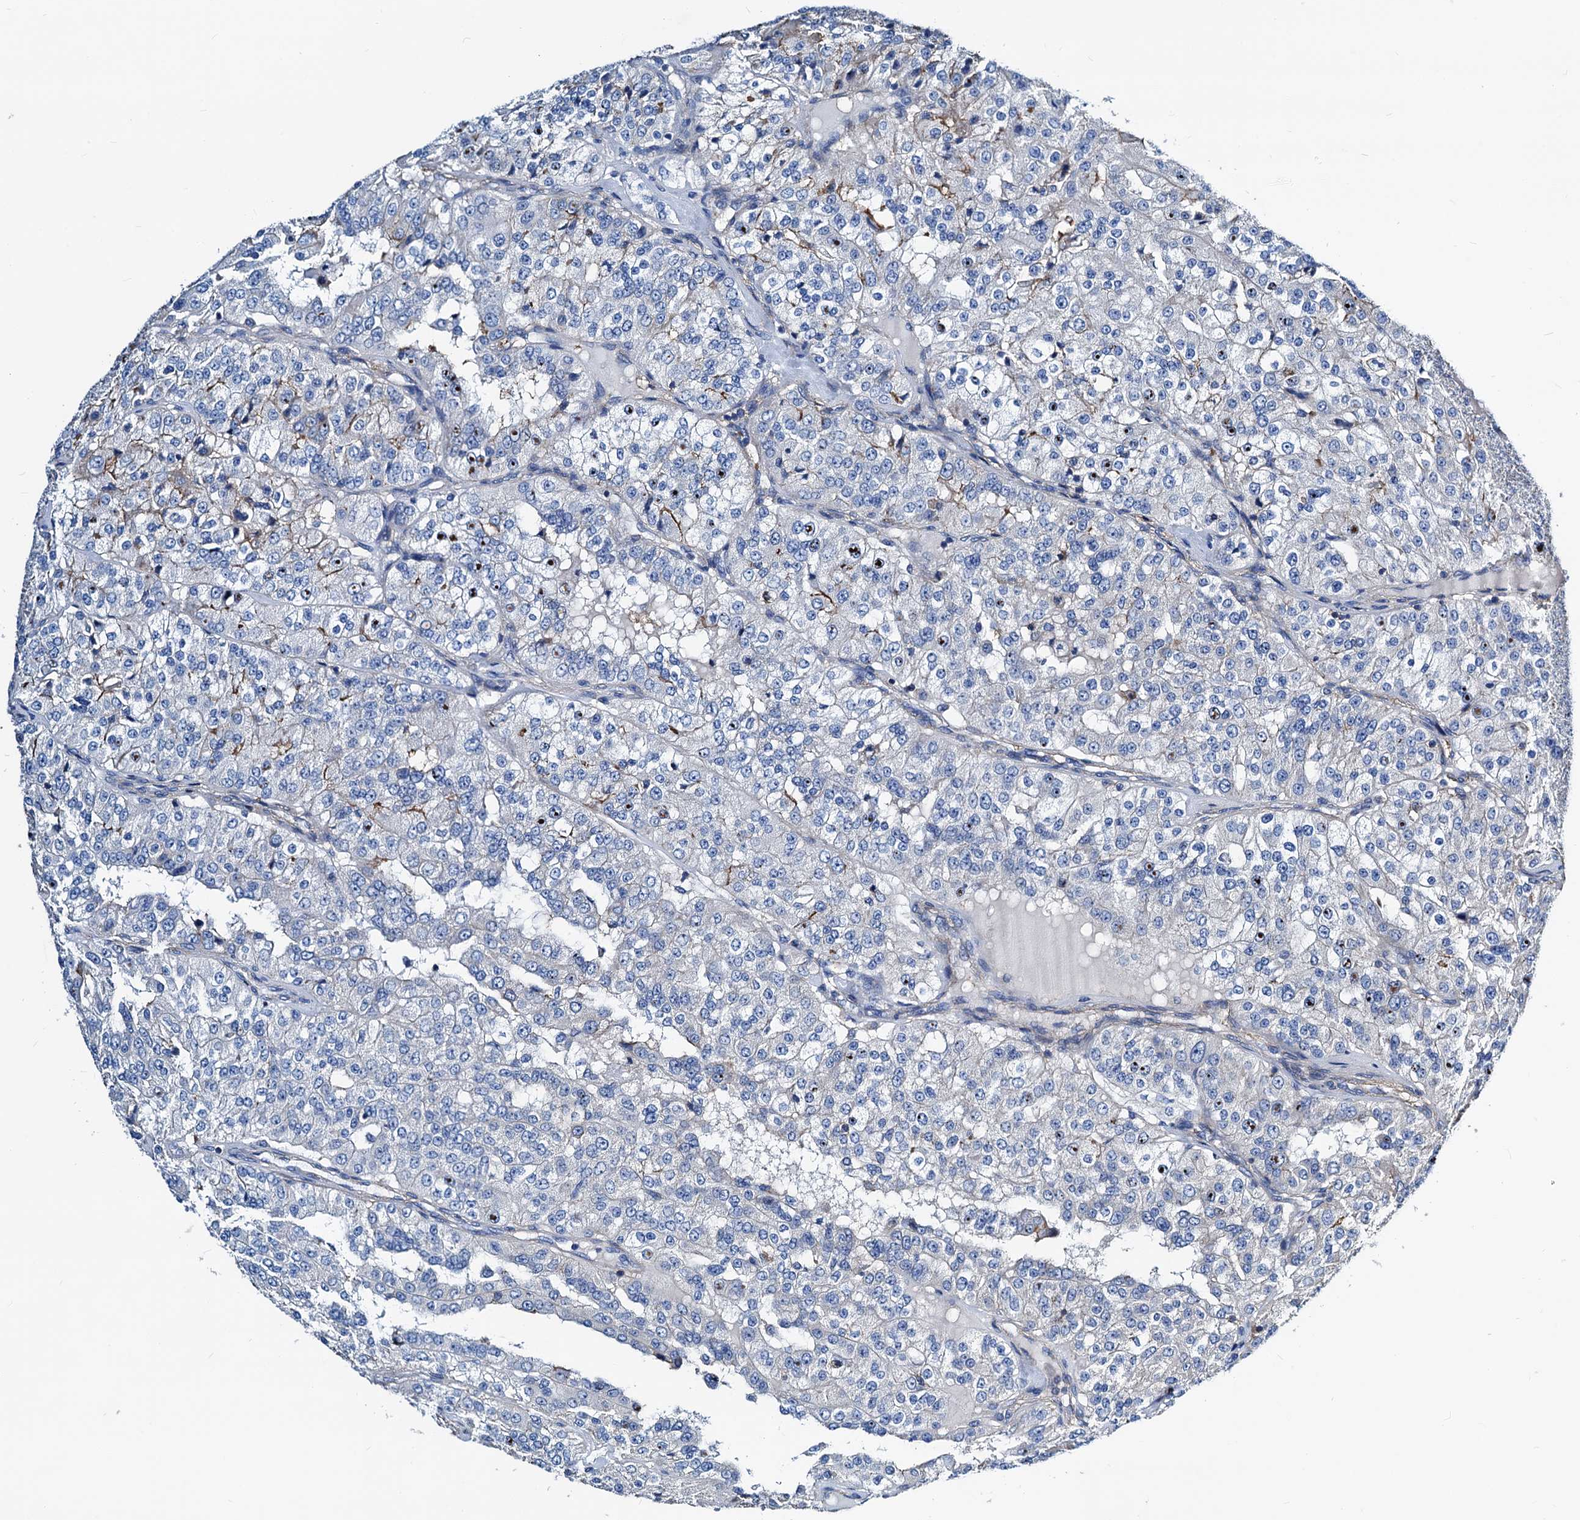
{"staining": {"intensity": "weak", "quantity": "<25%", "location": "cytoplasmic/membranous"}, "tissue": "renal cancer", "cell_type": "Tumor cells", "image_type": "cancer", "snomed": [{"axis": "morphology", "description": "Adenocarcinoma, NOS"}, {"axis": "topography", "description": "Kidney"}], "caption": "Immunohistochemistry (IHC) of renal adenocarcinoma shows no staining in tumor cells.", "gene": "GCOM1", "patient": {"sex": "female", "age": 63}}